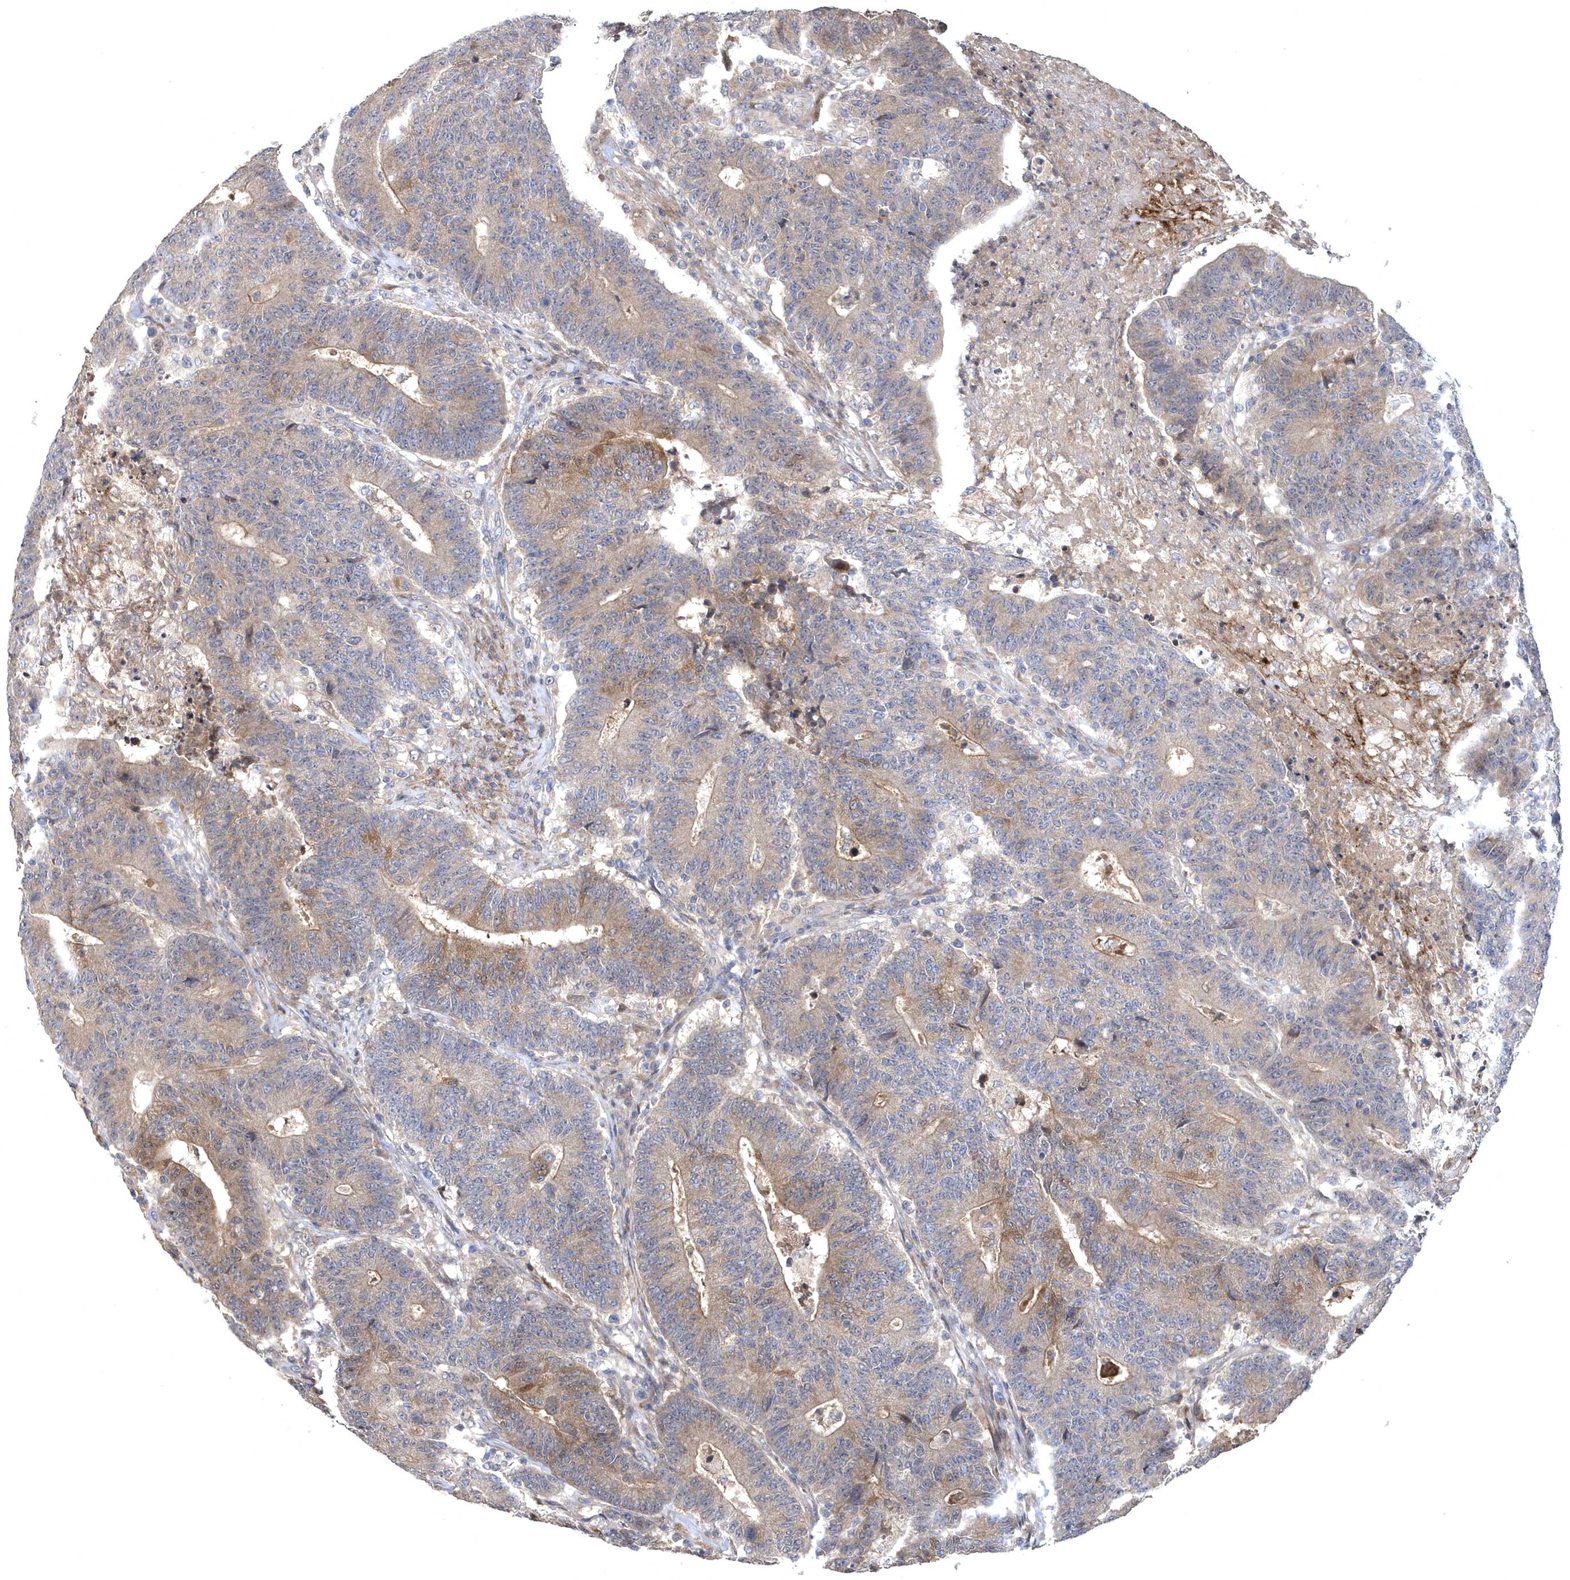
{"staining": {"intensity": "moderate", "quantity": ">75%", "location": "cytoplasmic/membranous"}, "tissue": "colorectal cancer", "cell_type": "Tumor cells", "image_type": "cancer", "snomed": [{"axis": "morphology", "description": "Normal tissue, NOS"}, {"axis": "morphology", "description": "Adenocarcinoma, NOS"}, {"axis": "topography", "description": "Colon"}], "caption": "IHC of human colorectal cancer (adenocarcinoma) reveals medium levels of moderate cytoplasmic/membranous positivity in about >75% of tumor cells. (DAB IHC with brightfield microscopy, high magnification).", "gene": "HMGCS1", "patient": {"sex": "female", "age": 75}}